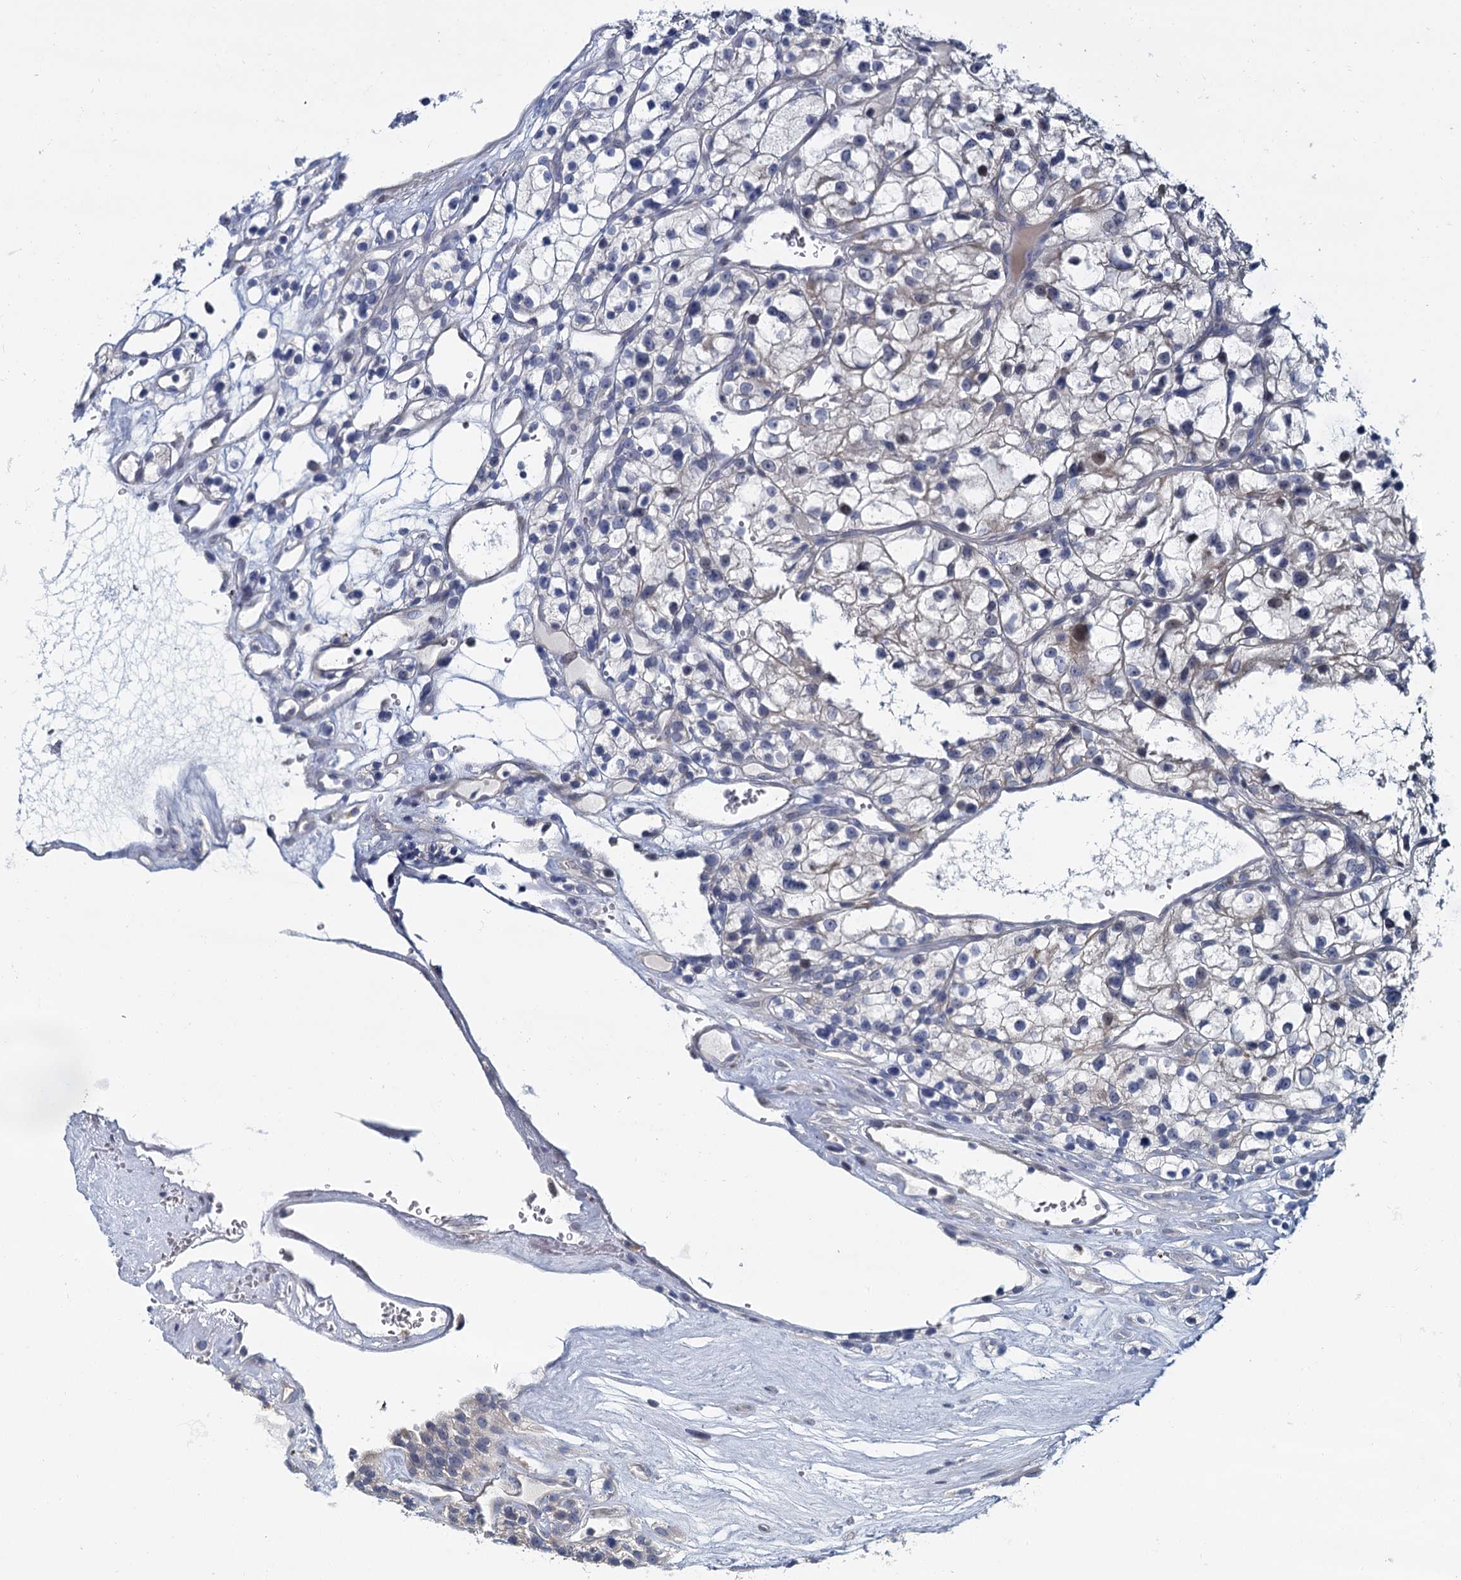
{"staining": {"intensity": "negative", "quantity": "none", "location": "none"}, "tissue": "renal cancer", "cell_type": "Tumor cells", "image_type": "cancer", "snomed": [{"axis": "morphology", "description": "Adenocarcinoma, NOS"}, {"axis": "topography", "description": "Kidney"}], "caption": "This is a image of immunohistochemistry (IHC) staining of renal adenocarcinoma, which shows no expression in tumor cells.", "gene": "ACRBP", "patient": {"sex": "female", "age": 57}}